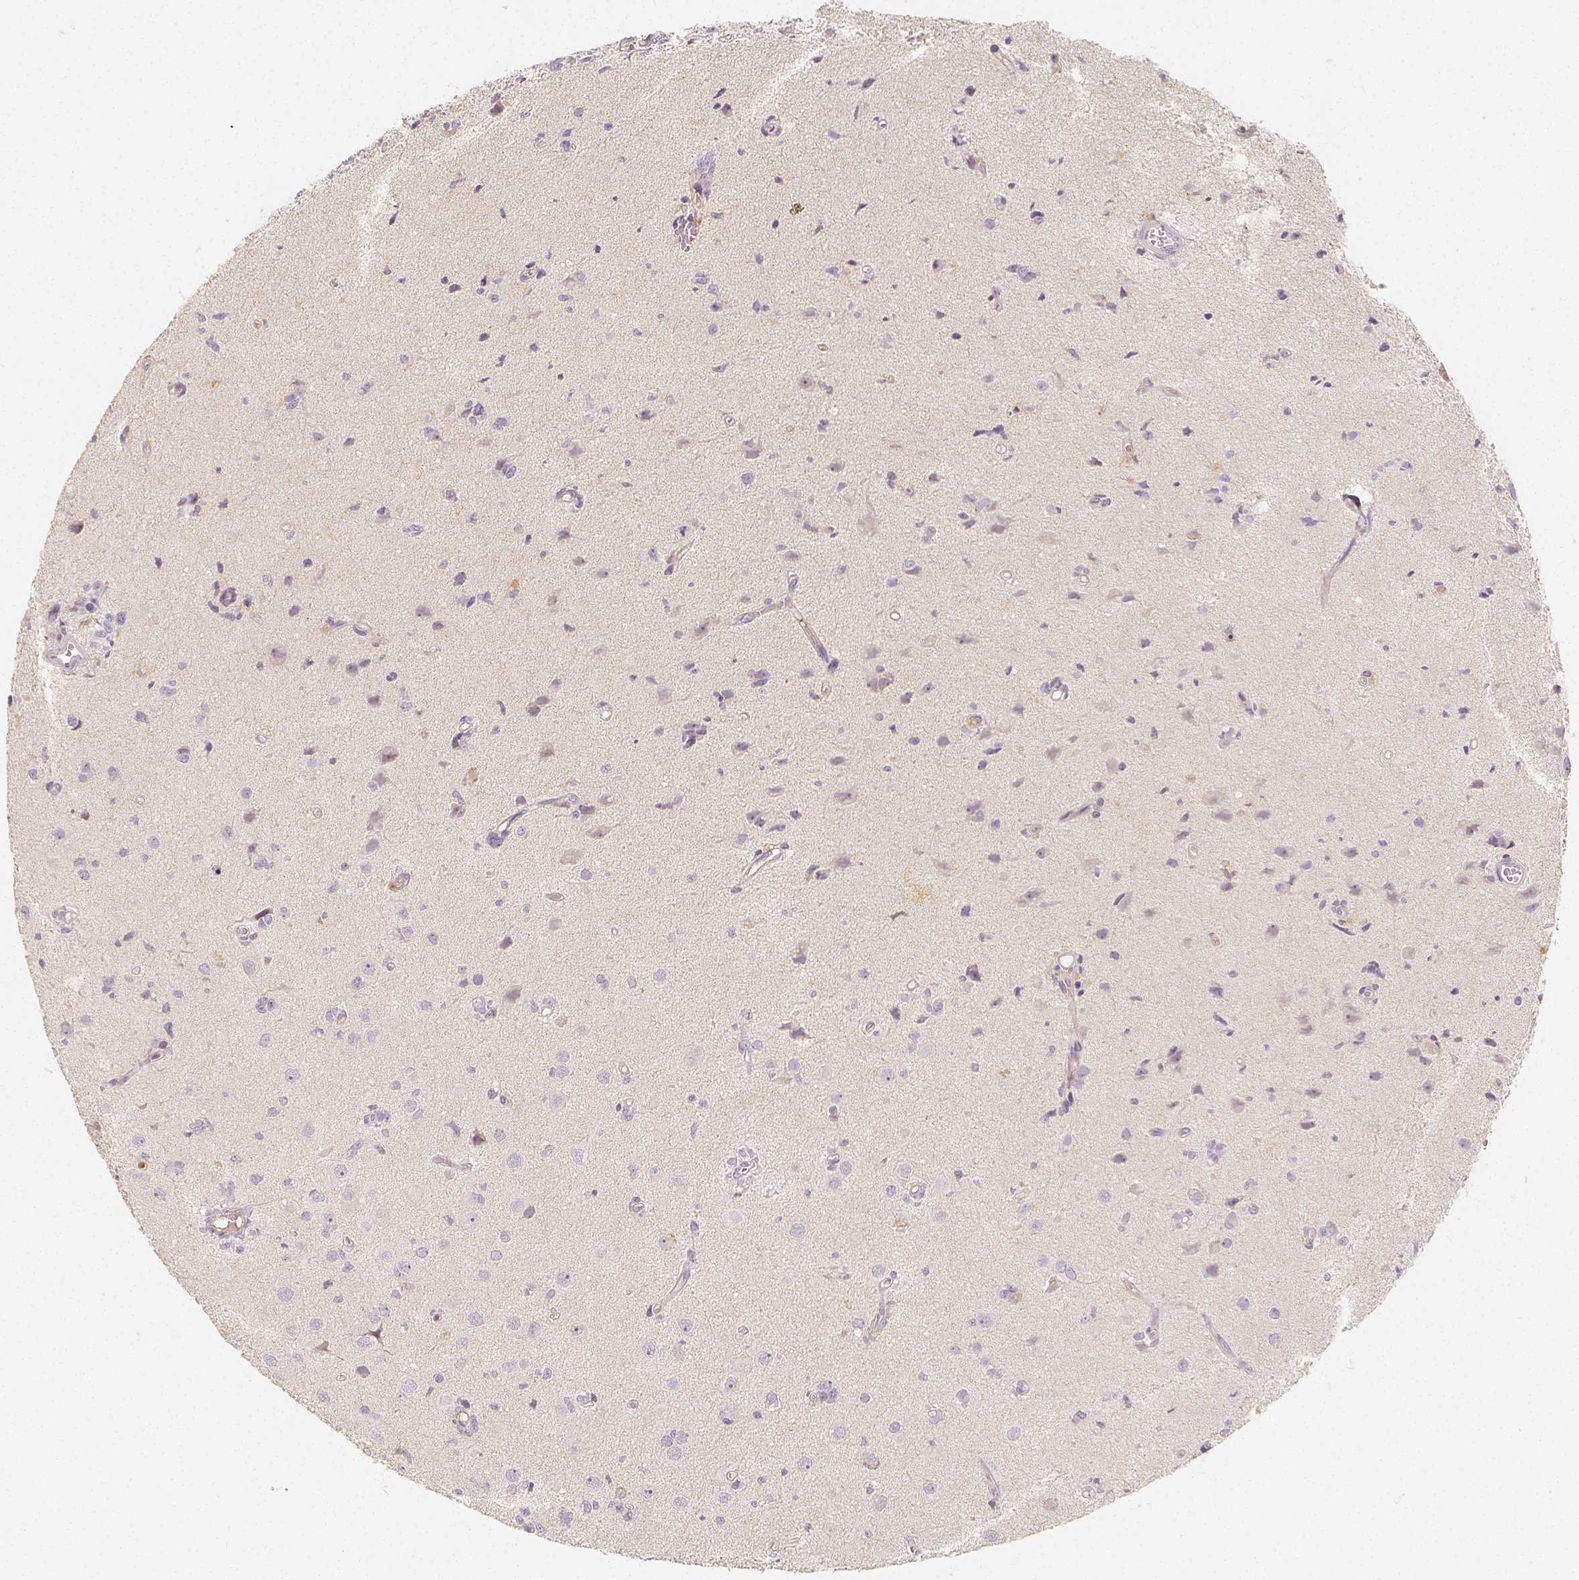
{"staining": {"intensity": "negative", "quantity": "none", "location": "none"}, "tissue": "glioma", "cell_type": "Tumor cells", "image_type": "cancer", "snomed": [{"axis": "morphology", "description": "Glioma, malignant, High grade"}, {"axis": "topography", "description": "Brain"}], "caption": "Immunohistochemistry (IHC) of glioma shows no positivity in tumor cells.", "gene": "PTPRJ", "patient": {"sex": "male", "age": 67}}